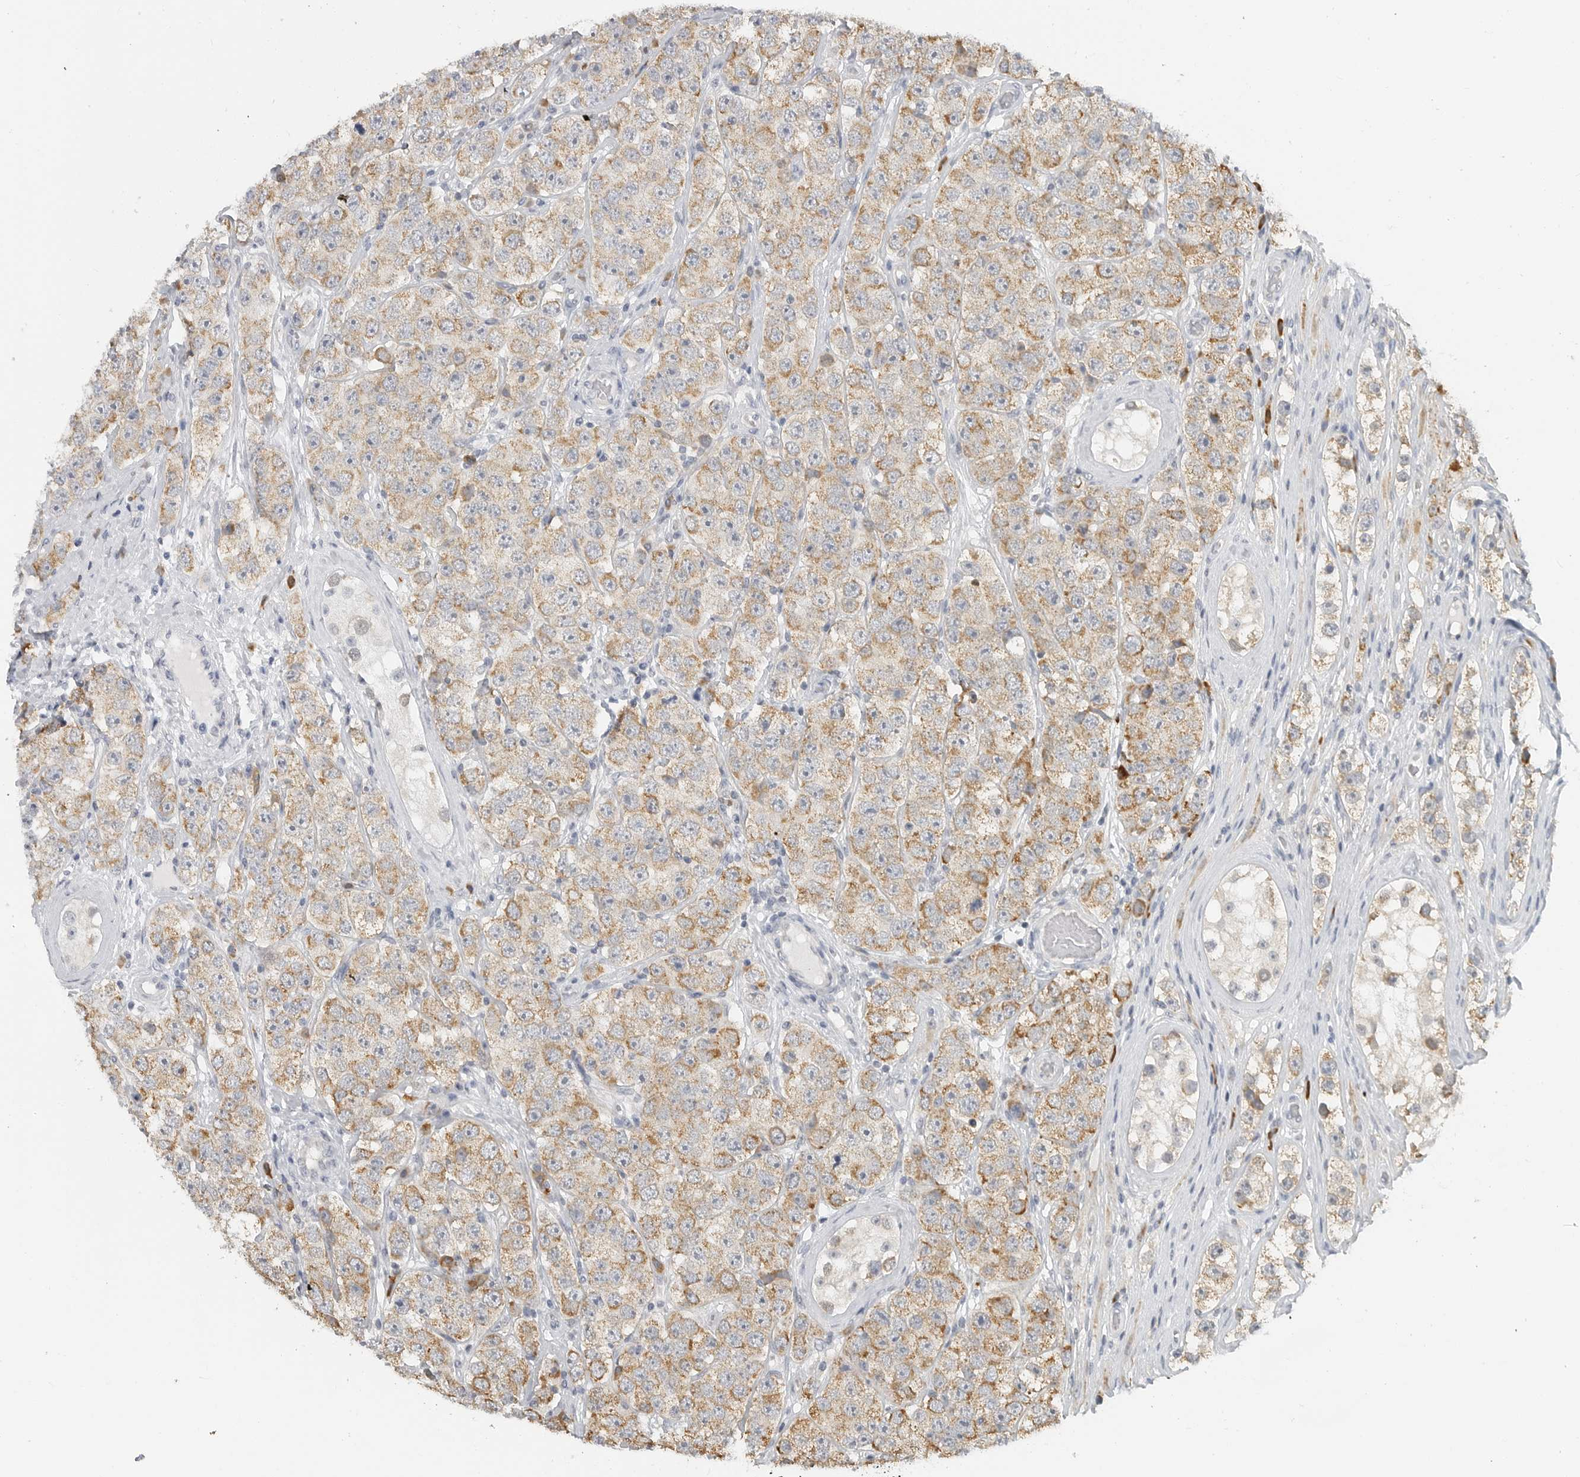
{"staining": {"intensity": "moderate", "quantity": ">75%", "location": "cytoplasmic/membranous"}, "tissue": "testis cancer", "cell_type": "Tumor cells", "image_type": "cancer", "snomed": [{"axis": "morphology", "description": "Seminoma, NOS"}, {"axis": "topography", "description": "Testis"}], "caption": "Human testis seminoma stained with a protein marker exhibits moderate staining in tumor cells.", "gene": "IL12RB2", "patient": {"sex": "male", "age": 28}}